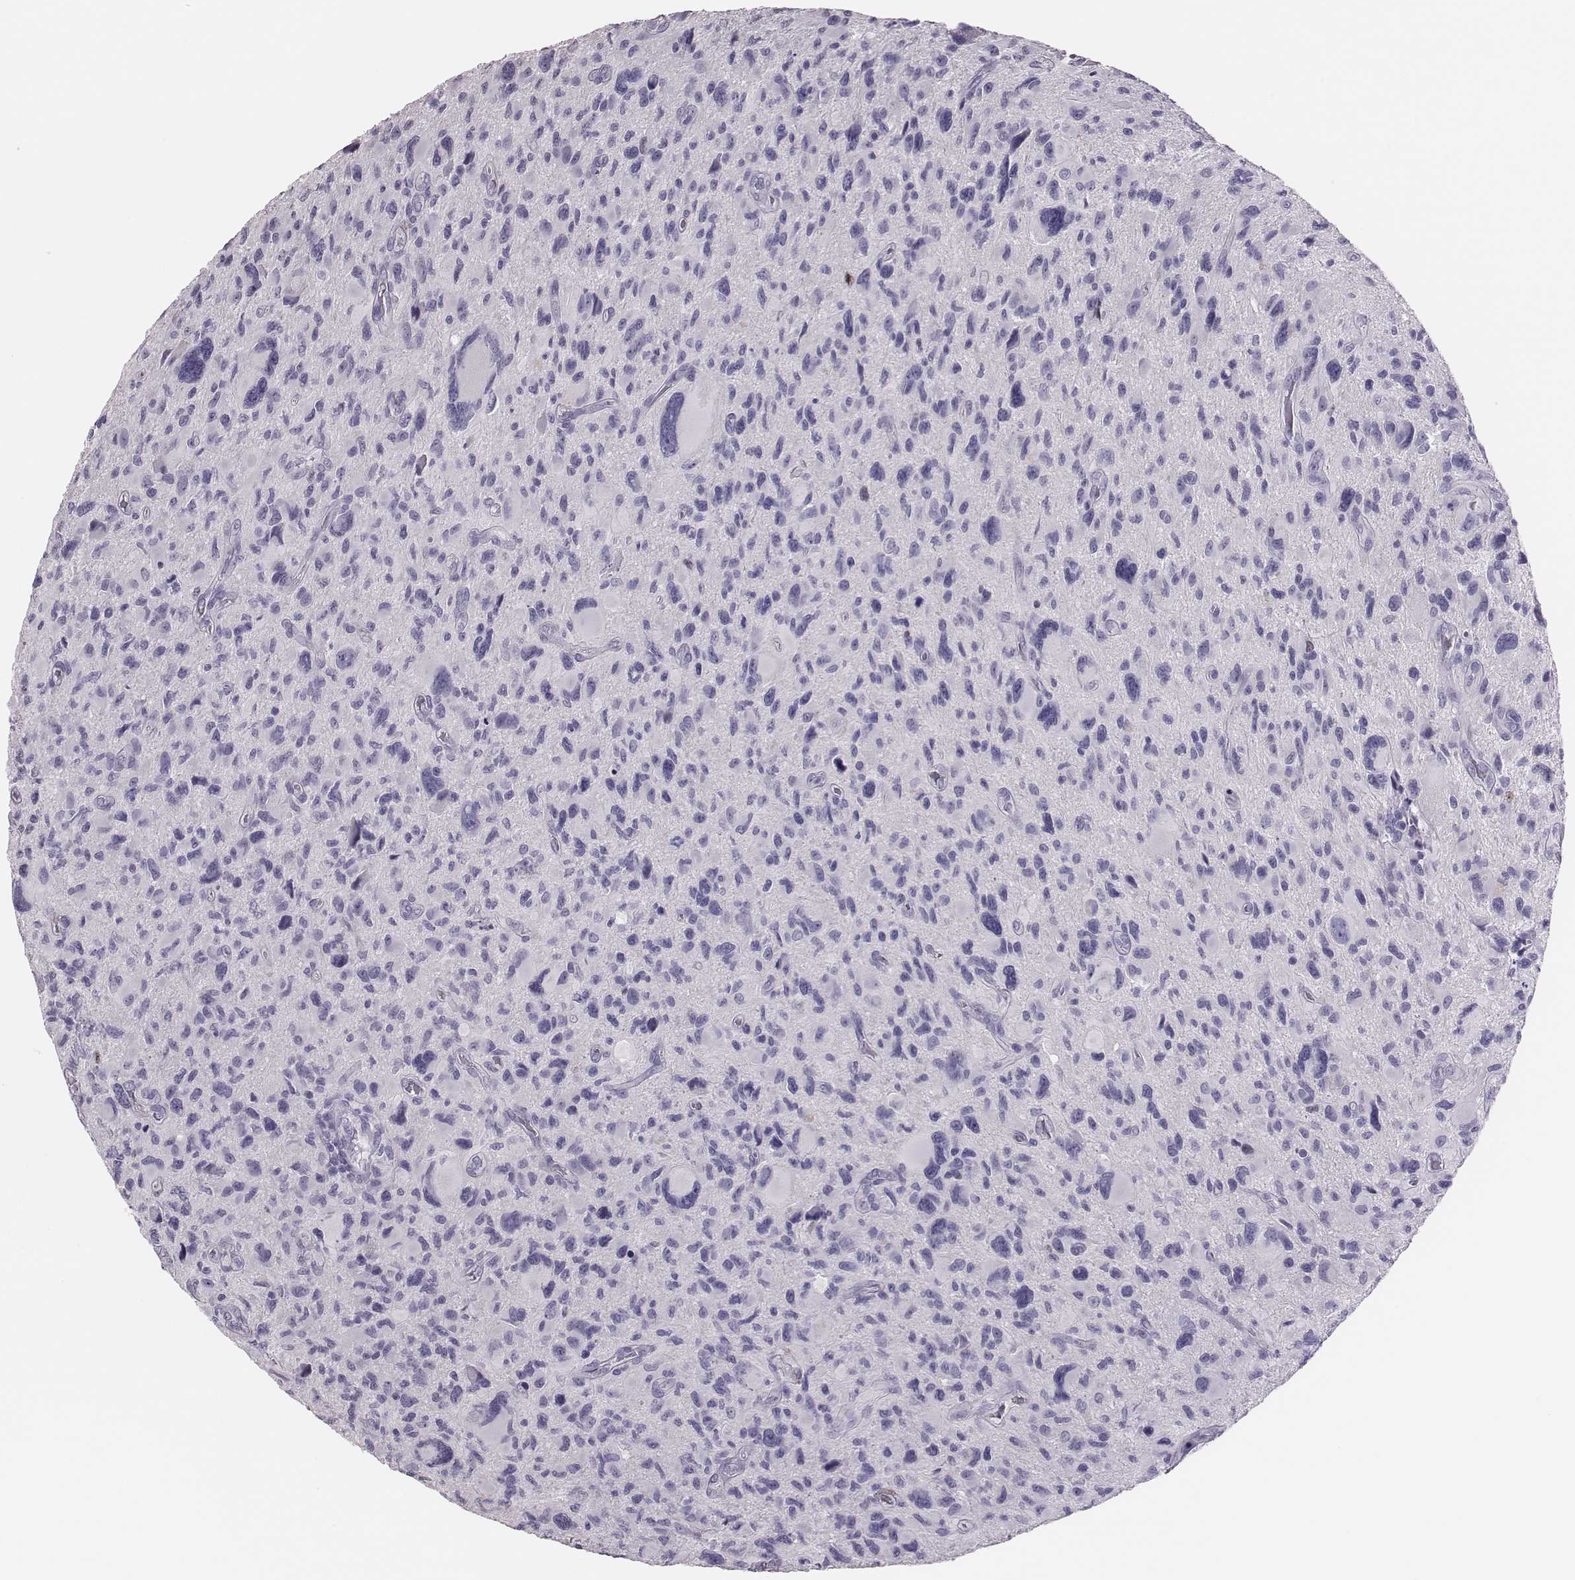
{"staining": {"intensity": "negative", "quantity": "none", "location": "none"}, "tissue": "glioma", "cell_type": "Tumor cells", "image_type": "cancer", "snomed": [{"axis": "morphology", "description": "Glioma, malignant, NOS"}, {"axis": "morphology", "description": "Glioma, malignant, High grade"}, {"axis": "topography", "description": "Brain"}], "caption": "This is an immunohistochemistry photomicrograph of human malignant glioma. There is no staining in tumor cells.", "gene": "H1-6", "patient": {"sex": "female", "age": 71}}